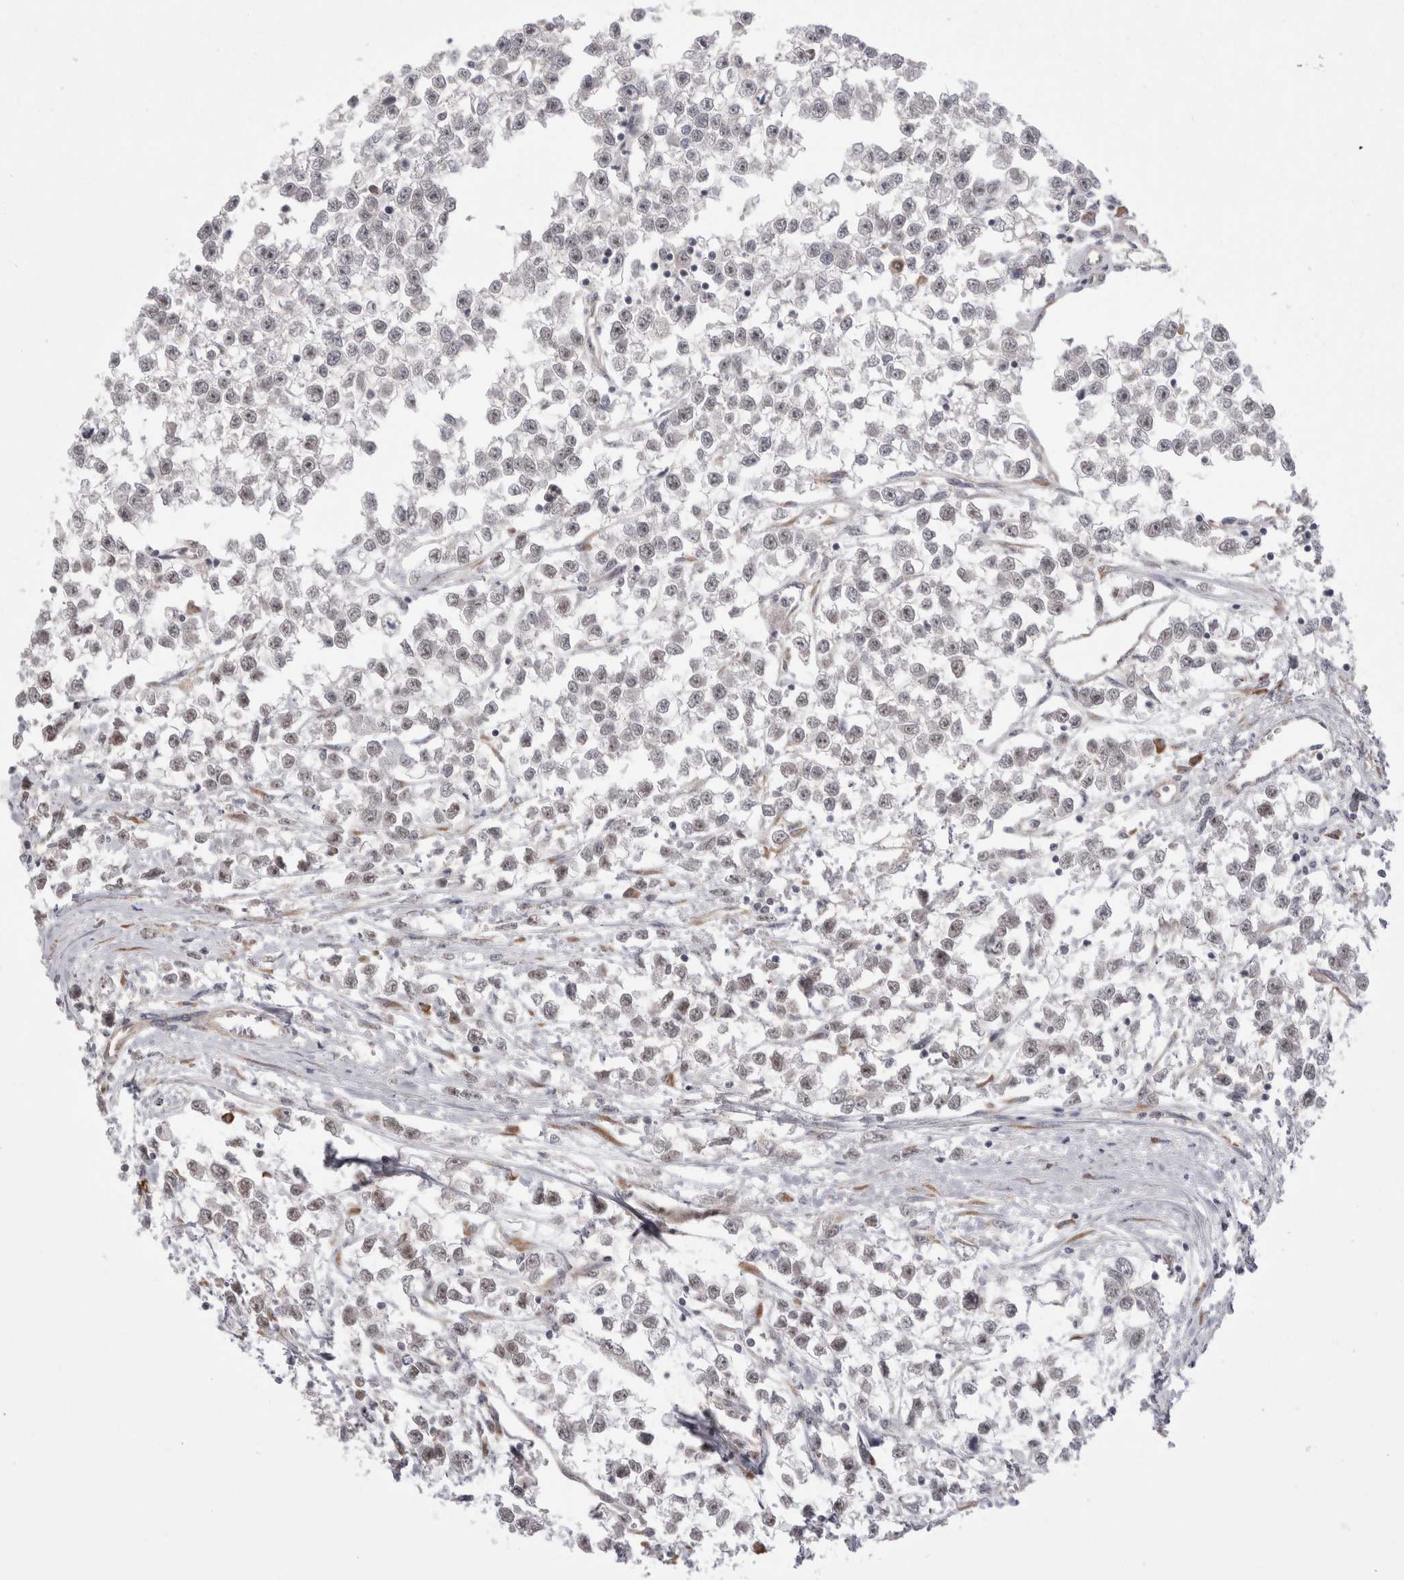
{"staining": {"intensity": "weak", "quantity": "<25%", "location": "nuclear"}, "tissue": "testis cancer", "cell_type": "Tumor cells", "image_type": "cancer", "snomed": [{"axis": "morphology", "description": "Seminoma, NOS"}, {"axis": "morphology", "description": "Carcinoma, Embryonal, NOS"}, {"axis": "topography", "description": "Testis"}], "caption": "Human testis embryonal carcinoma stained for a protein using immunohistochemistry reveals no expression in tumor cells.", "gene": "EXOSC4", "patient": {"sex": "male", "age": 51}}